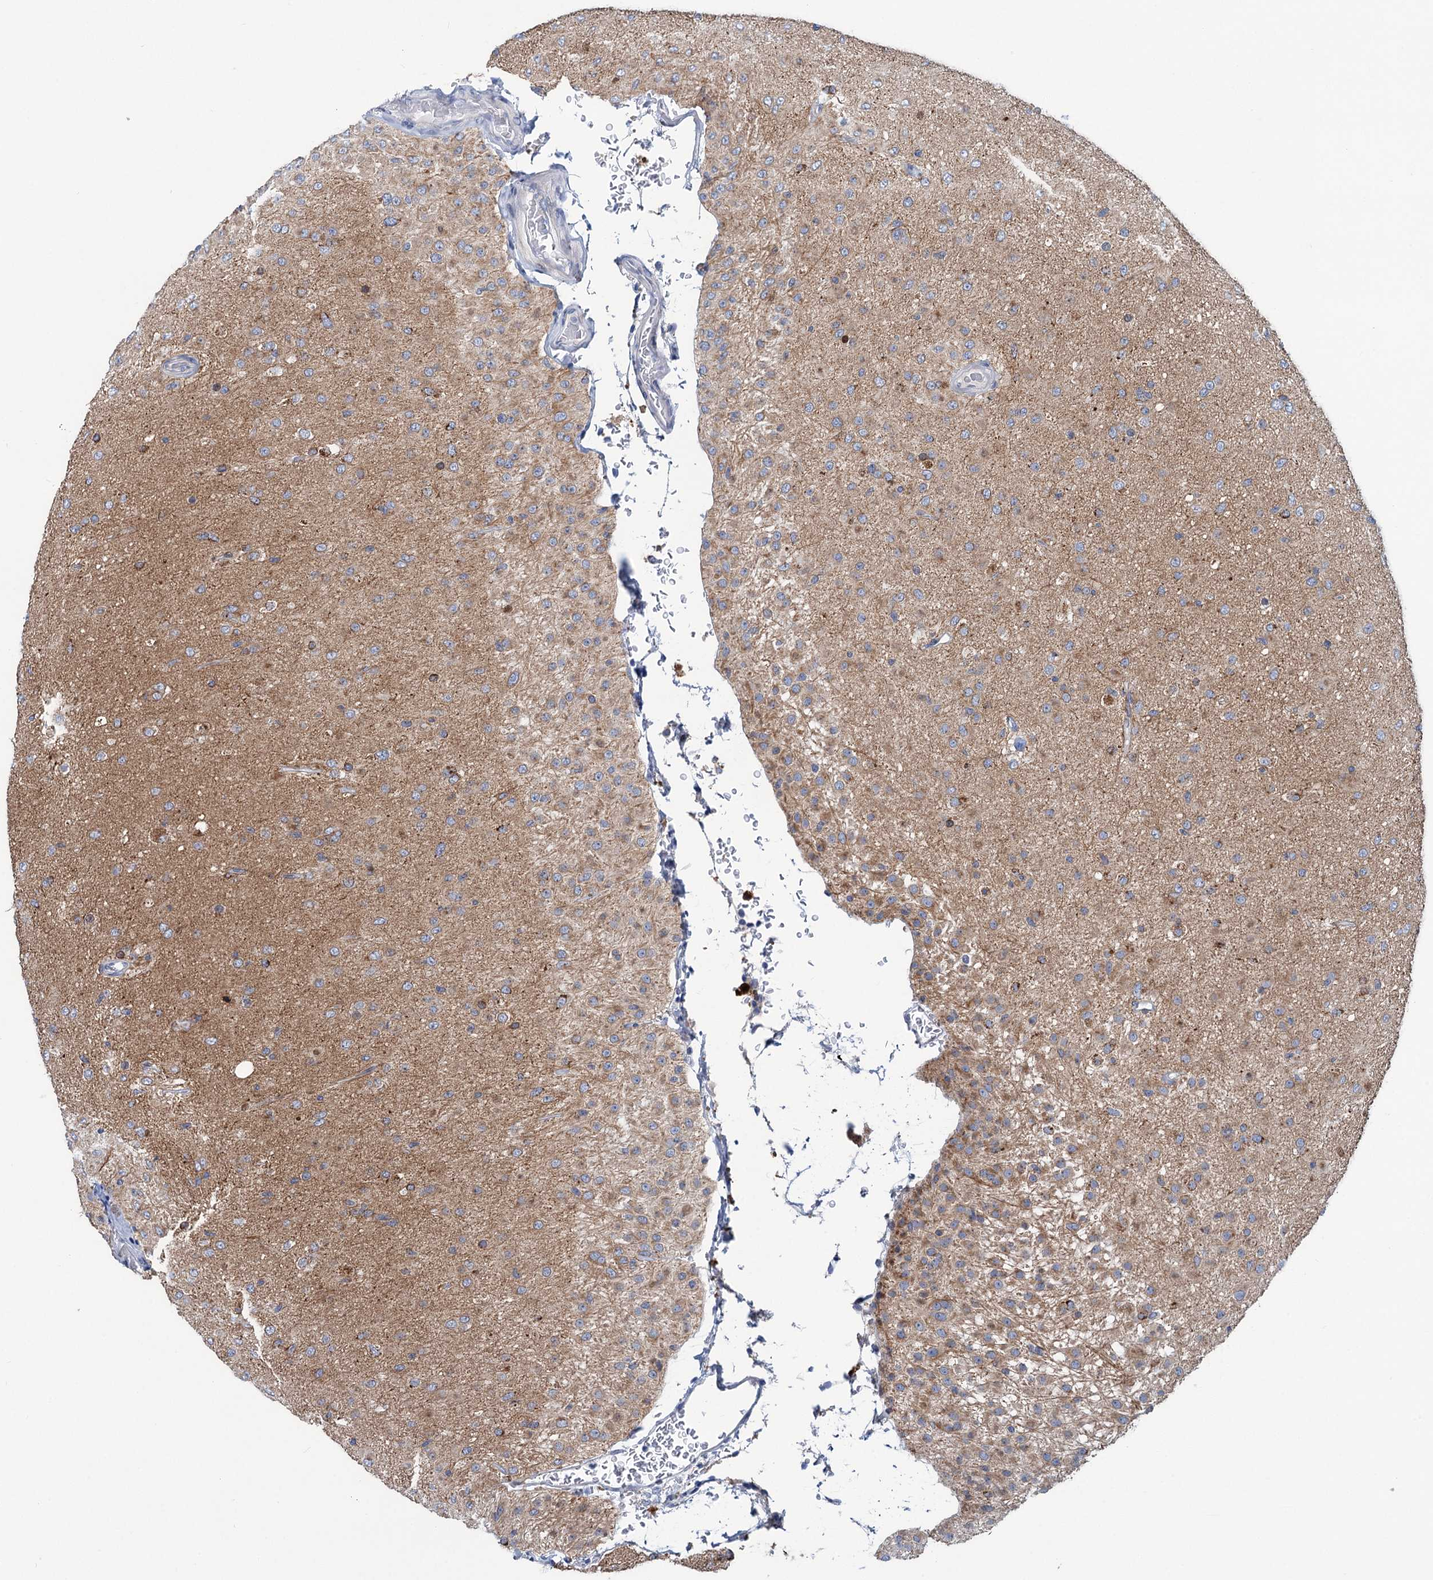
{"staining": {"intensity": "weak", "quantity": "25%-75%", "location": "cytoplasmic/membranous"}, "tissue": "glioma", "cell_type": "Tumor cells", "image_type": "cancer", "snomed": [{"axis": "morphology", "description": "Glioma, malignant, Low grade"}, {"axis": "topography", "description": "Brain"}], "caption": "Weak cytoplasmic/membranous positivity for a protein is present in approximately 25%-75% of tumor cells of malignant low-grade glioma using IHC.", "gene": "CHDH", "patient": {"sex": "male", "age": 65}}